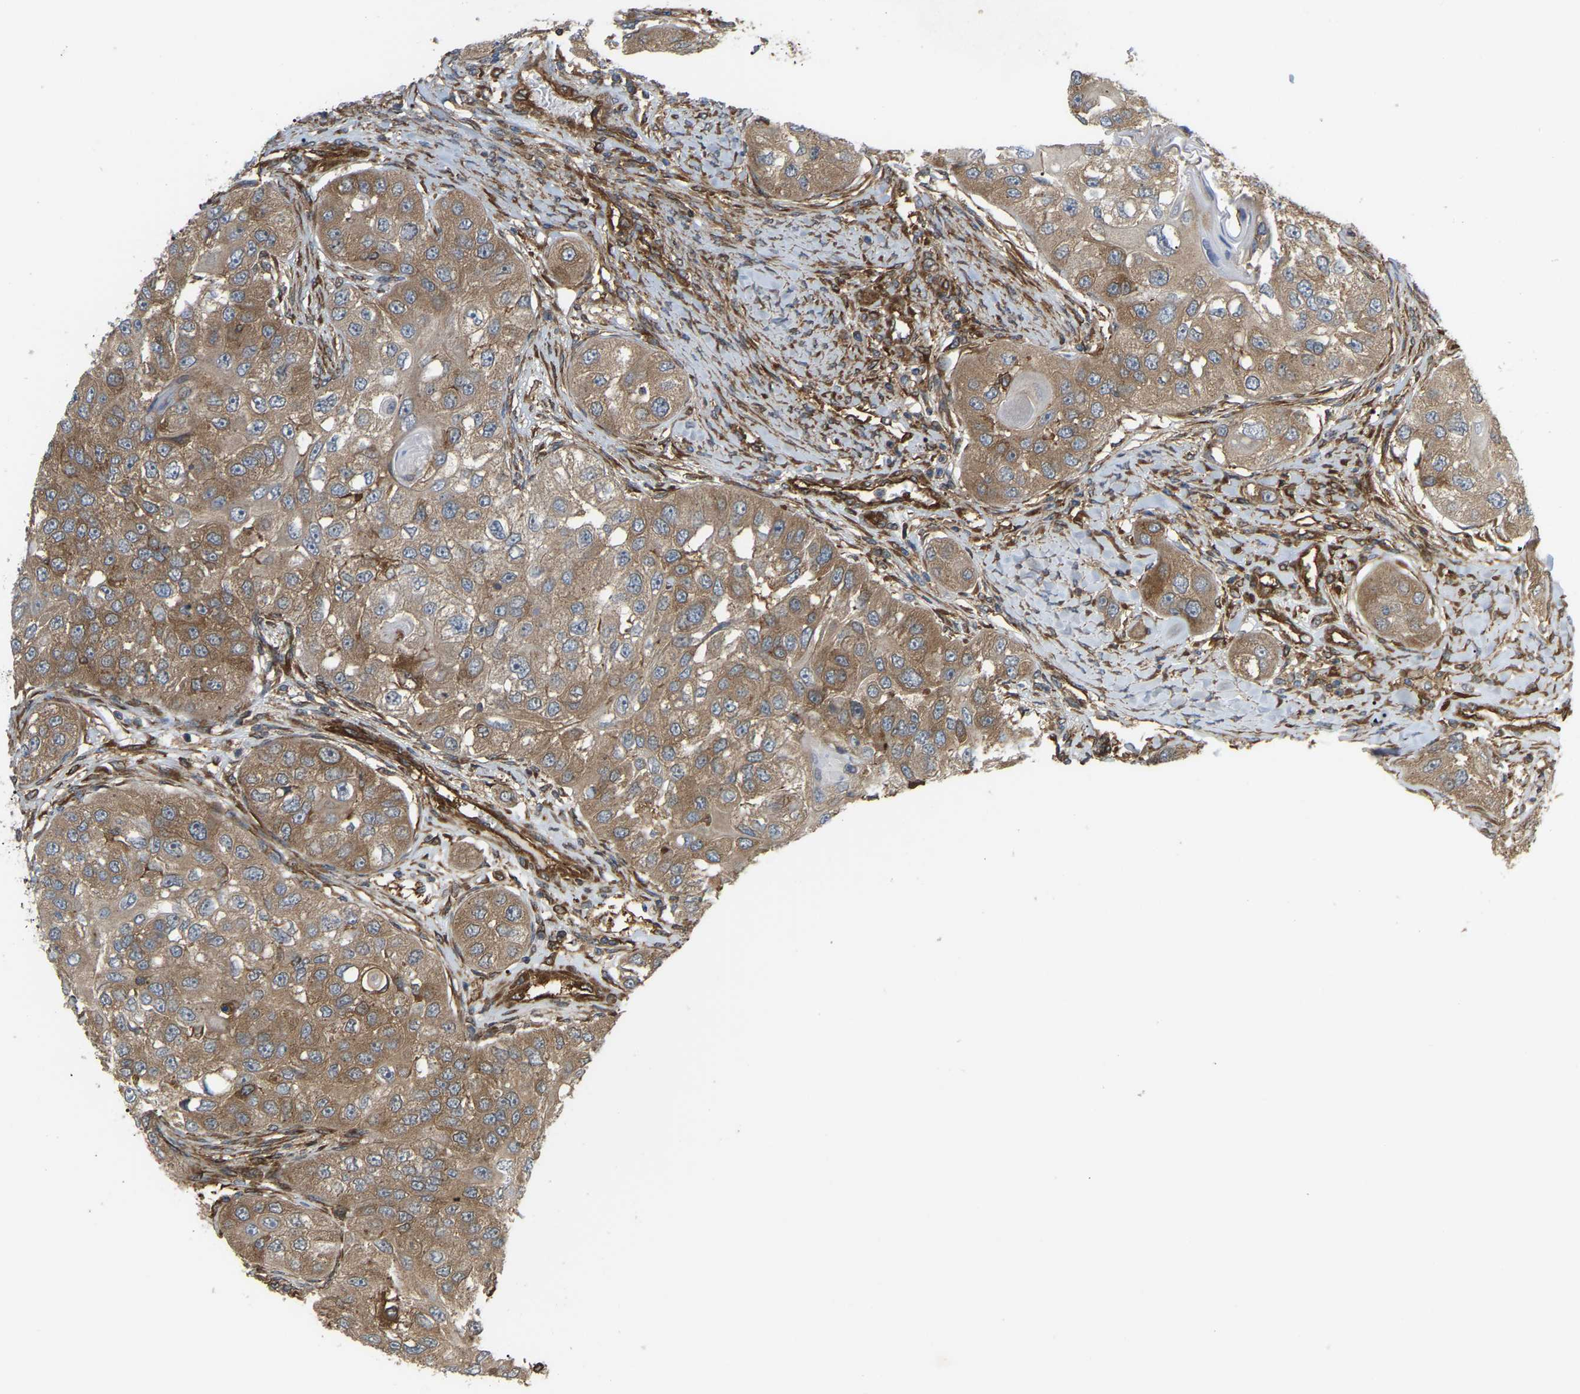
{"staining": {"intensity": "moderate", "quantity": ">75%", "location": "cytoplasmic/membranous"}, "tissue": "head and neck cancer", "cell_type": "Tumor cells", "image_type": "cancer", "snomed": [{"axis": "morphology", "description": "Normal tissue, NOS"}, {"axis": "morphology", "description": "Squamous cell carcinoma, NOS"}, {"axis": "topography", "description": "Skeletal muscle"}, {"axis": "topography", "description": "Head-Neck"}], "caption": "The immunohistochemical stain highlights moderate cytoplasmic/membranous staining in tumor cells of squamous cell carcinoma (head and neck) tissue. (Stains: DAB in brown, nuclei in blue, Microscopy: brightfield microscopy at high magnification).", "gene": "PICALM", "patient": {"sex": "male", "age": 51}}